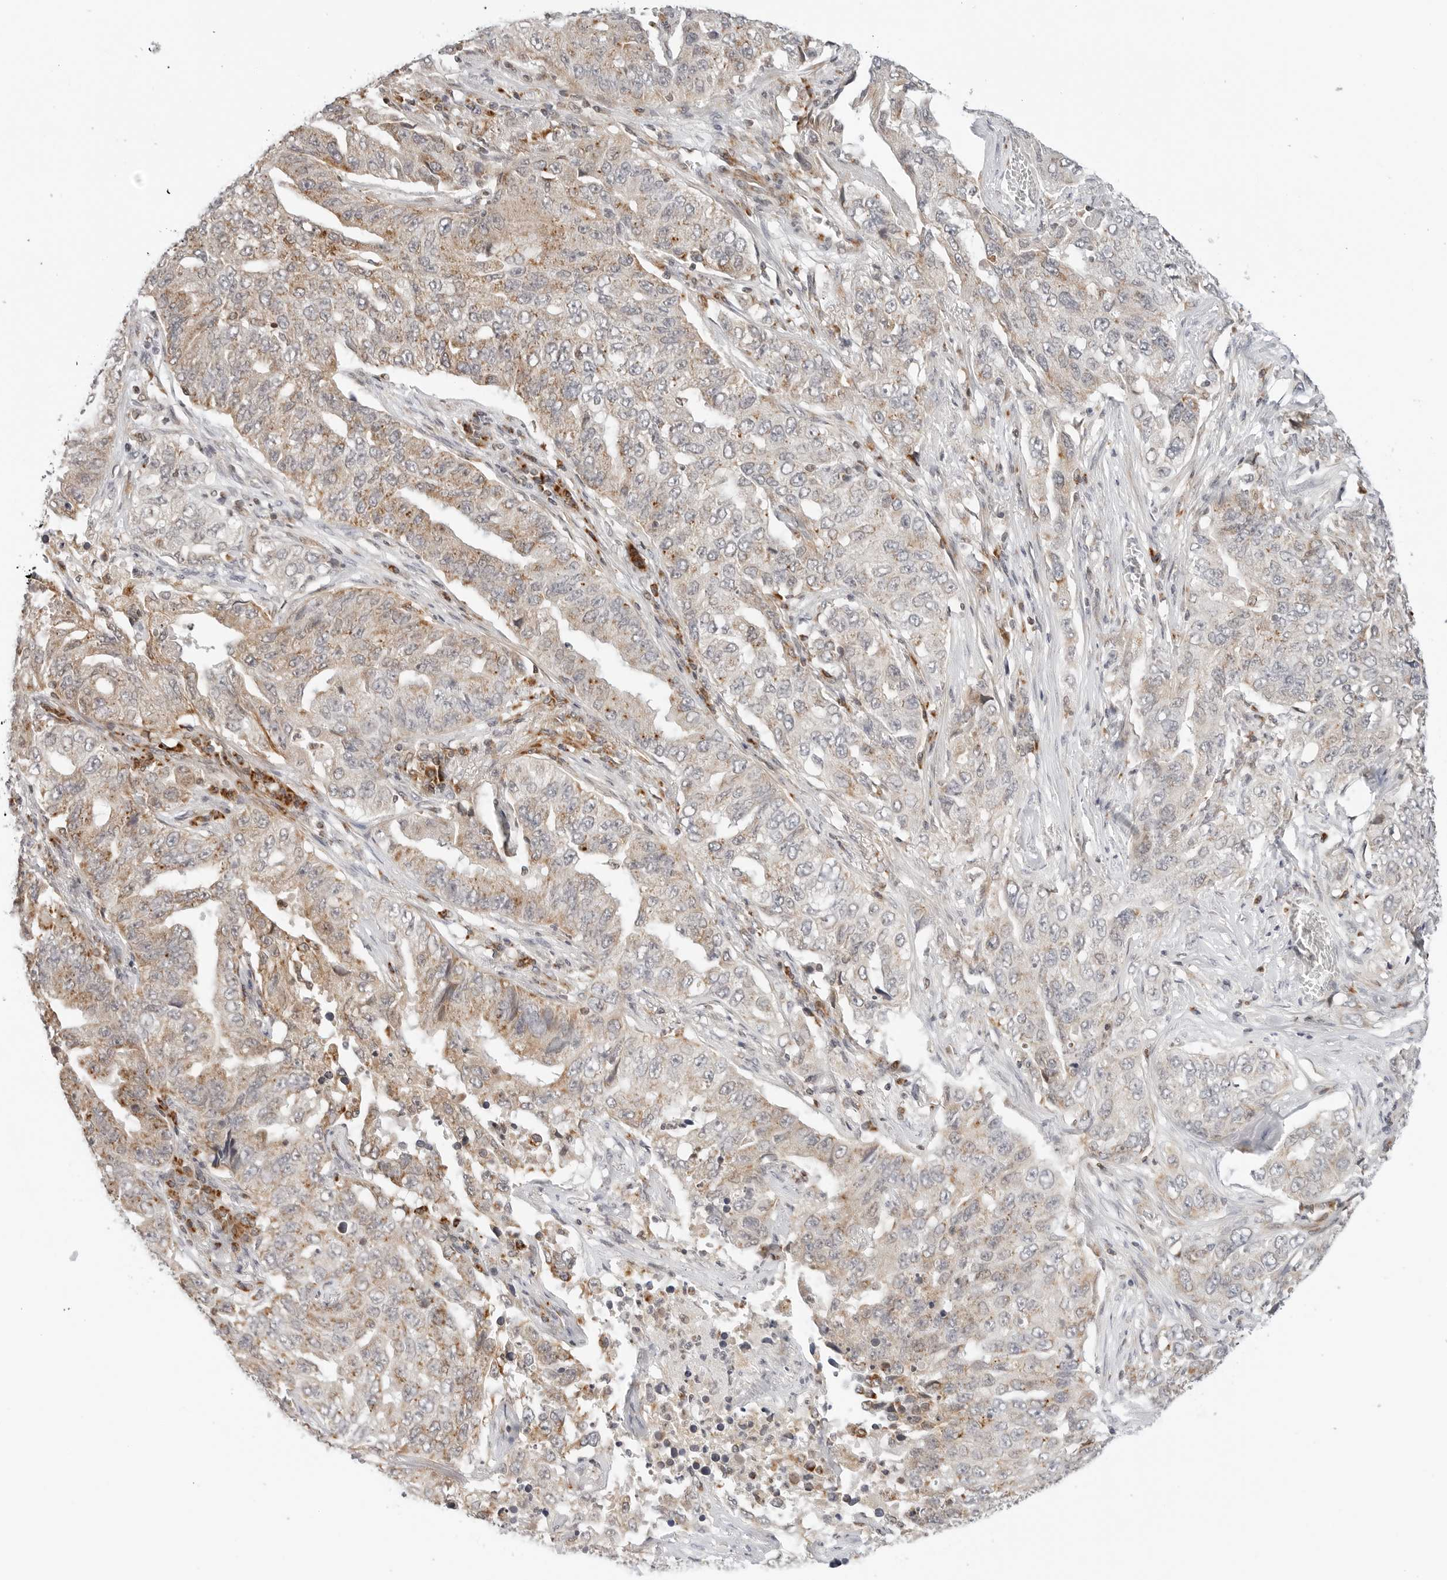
{"staining": {"intensity": "weak", "quantity": ">75%", "location": "cytoplasmic/membranous"}, "tissue": "lung cancer", "cell_type": "Tumor cells", "image_type": "cancer", "snomed": [{"axis": "morphology", "description": "Adenocarcinoma, NOS"}, {"axis": "topography", "description": "Lung"}], "caption": "Protein expression analysis of lung cancer shows weak cytoplasmic/membranous staining in approximately >75% of tumor cells.", "gene": "DYRK4", "patient": {"sex": "female", "age": 51}}